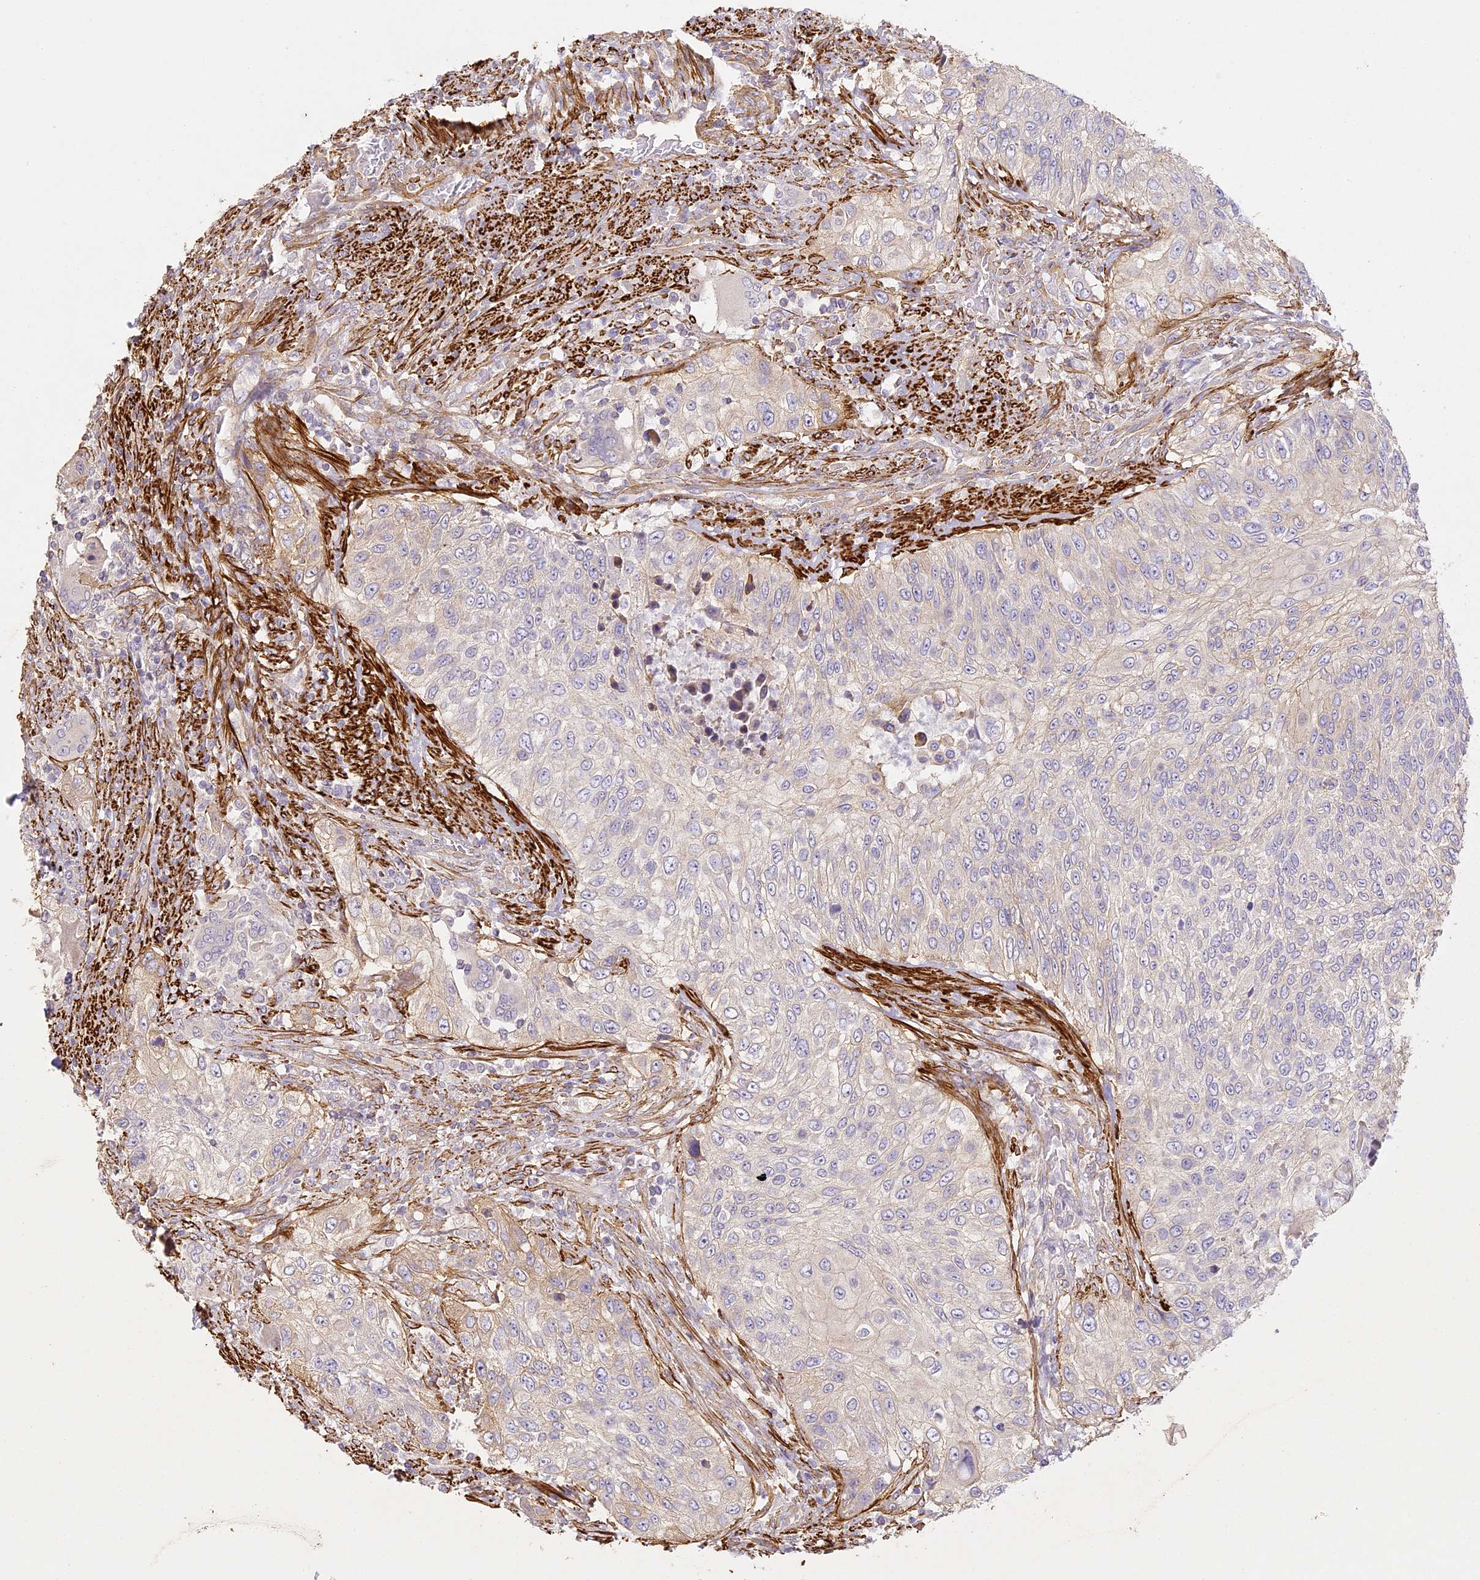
{"staining": {"intensity": "weak", "quantity": "<25%", "location": "cytoplasmic/membranous"}, "tissue": "urothelial cancer", "cell_type": "Tumor cells", "image_type": "cancer", "snomed": [{"axis": "morphology", "description": "Urothelial carcinoma, High grade"}, {"axis": "topography", "description": "Urinary bladder"}], "caption": "Tumor cells are negative for protein expression in human urothelial cancer.", "gene": "MED28", "patient": {"sex": "female", "age": 60}}